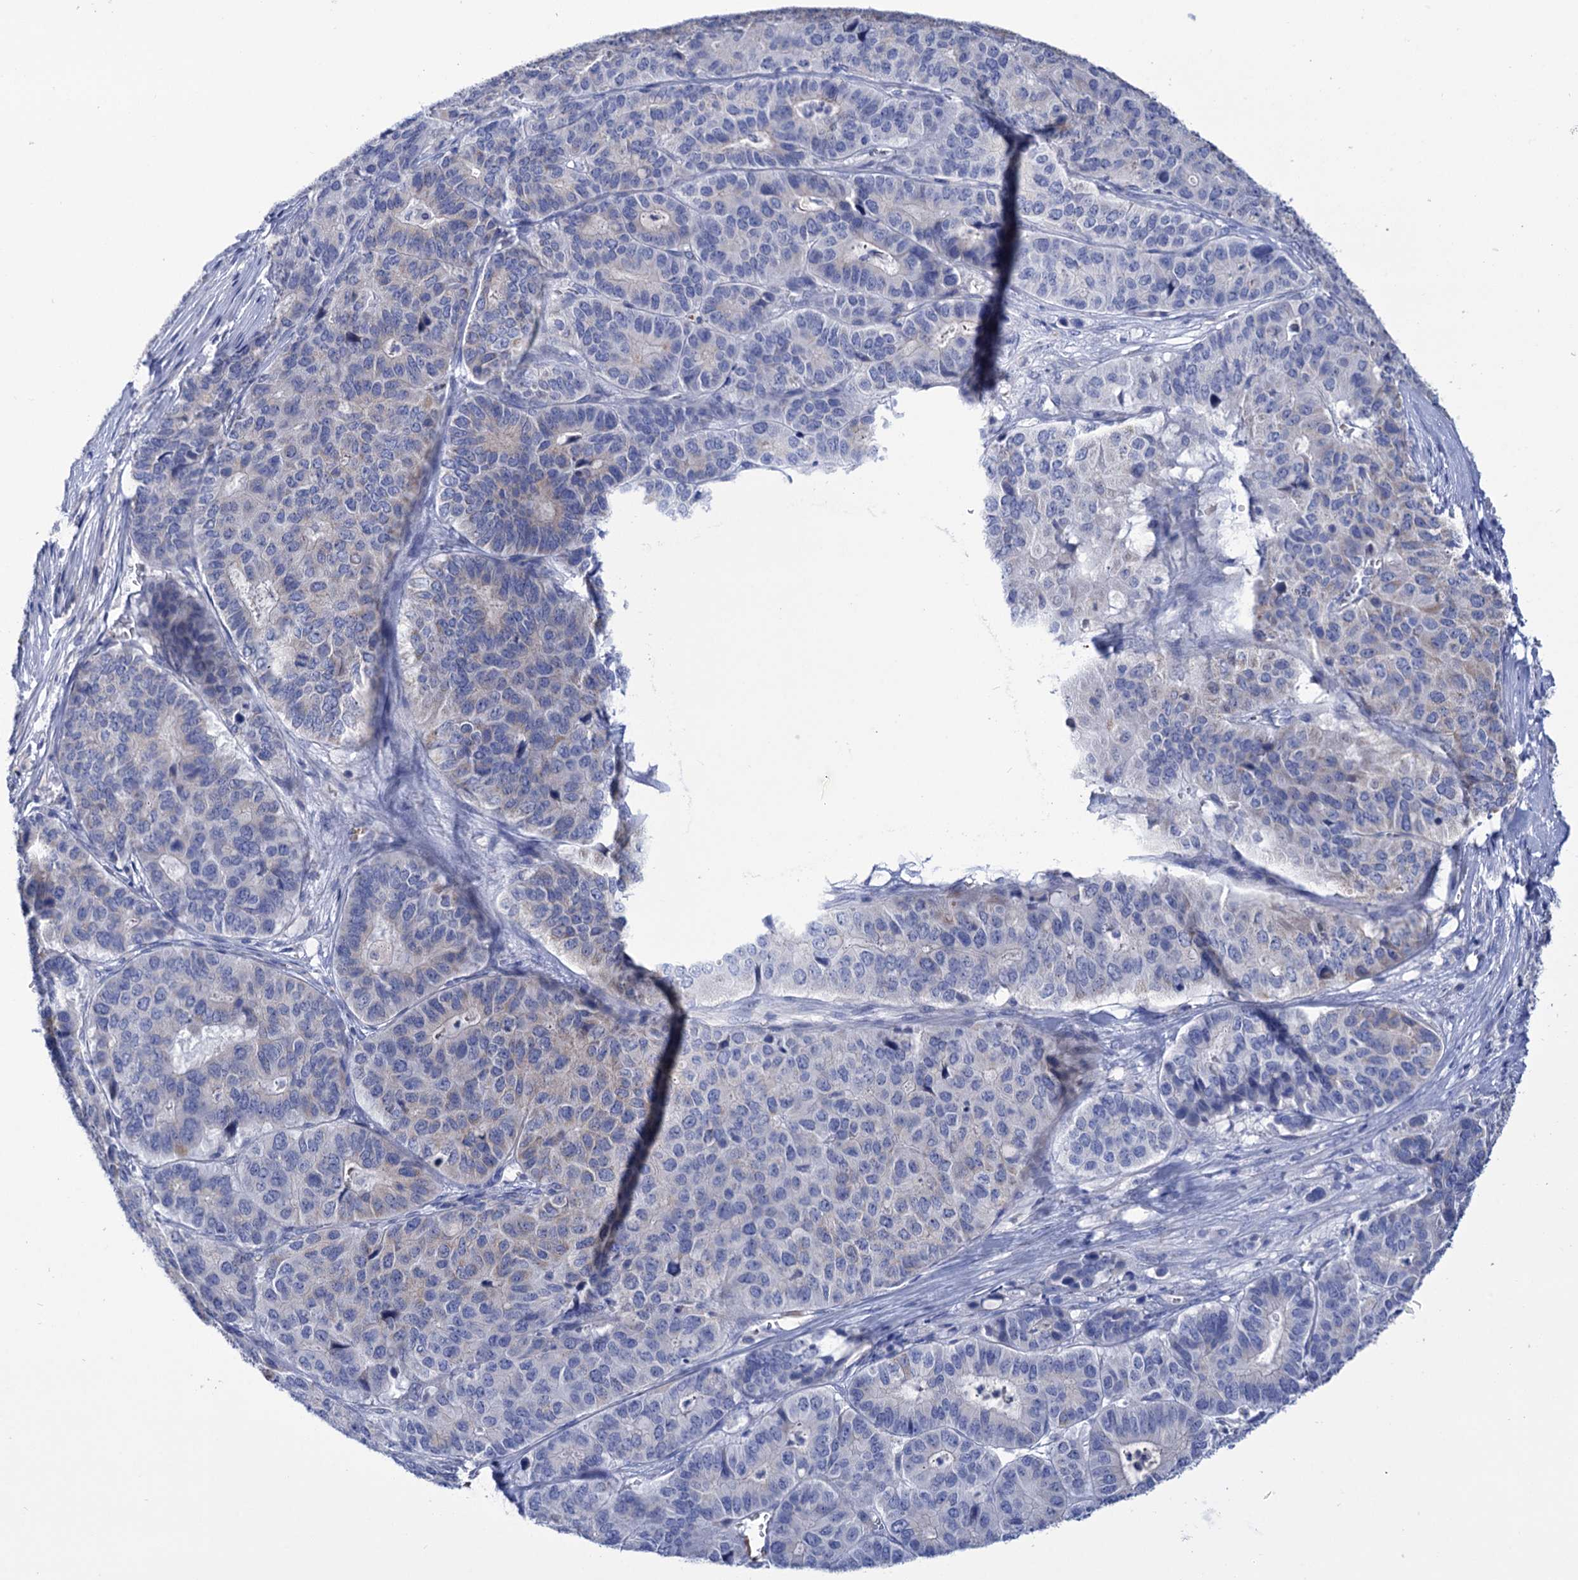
{"staining": {"intensity": "negative", "quantity": "none", "location": "none"}, "tissue": "pancreatic cancer", "cell_type": "Tumor cells", "image_type": "cancer", "snomed": [{"axis": "morphology", "description": "Adenocarcinoma, NOS"}, {"axis": "topography", "description": "Pancreas"}], "caption": "Immunohistochemistry (IHC) of pancreatic cancer (adenocarcinoma) displays no staining in tumor cells. (DAB (3,3'-diaminobenzidine) immunohistochemistry (IHC) with hematoxylin counter stain).", "gene": "YARS2", "patient": {"sex": "male", "age": 50}}